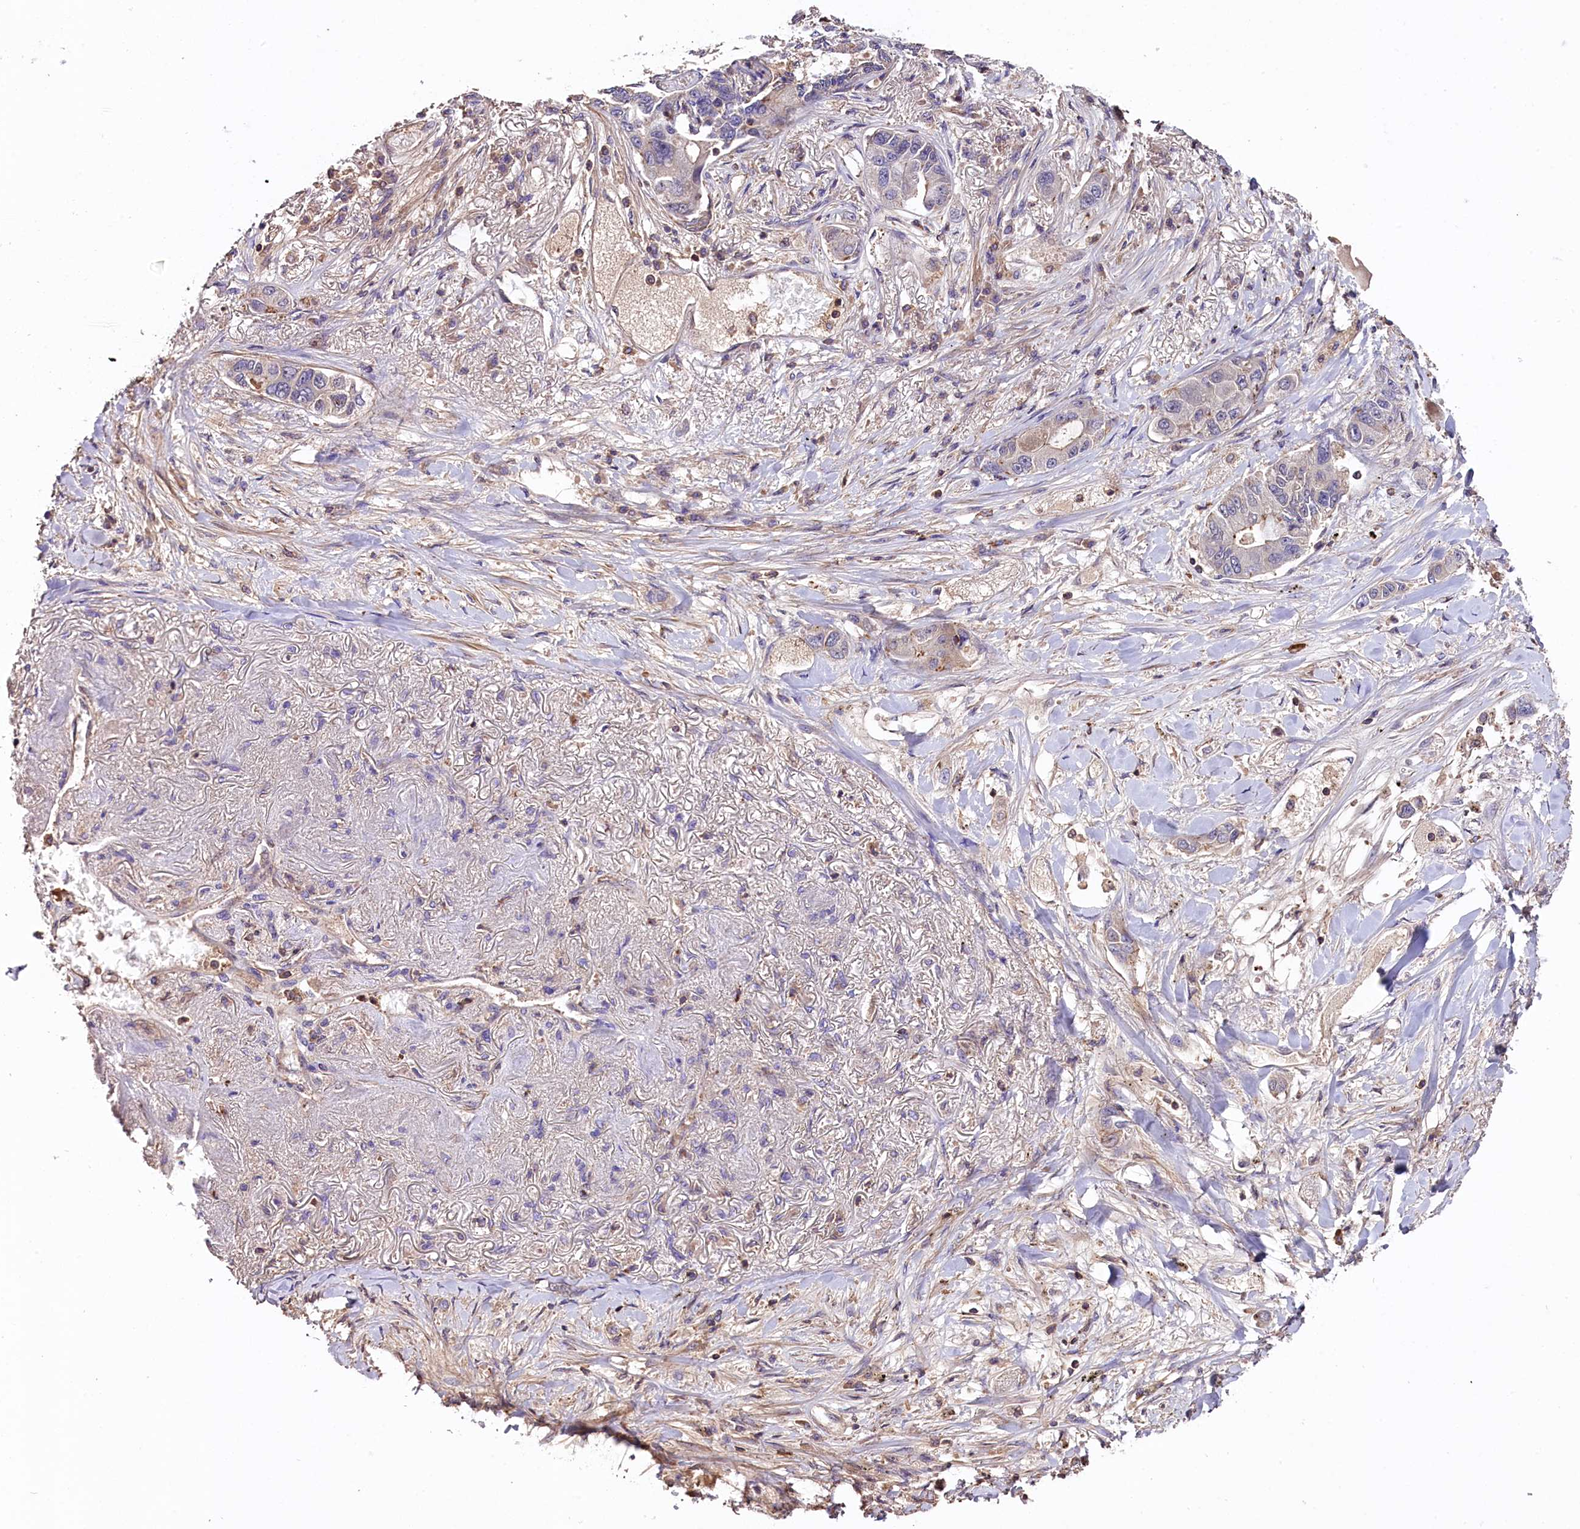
{"staining": {"intensity": "negative", "quantity": "none", "location": "none"}, "tissue": "lung cancer", "cell_type": "Tumor cells", "image_type": "cancer", "snomed": [{"axis": "morphology", "description": "Adenocarcinoma, NOS"}, {"axis": "topography", "description": "Lung"}], "caption": "DAB immunohistochemical staining of human lung adenocarcinoma reveals no significant staining in tumor cells.", "gene": "SKIDA1", "patient": {"sex": "male", "age": 49}}